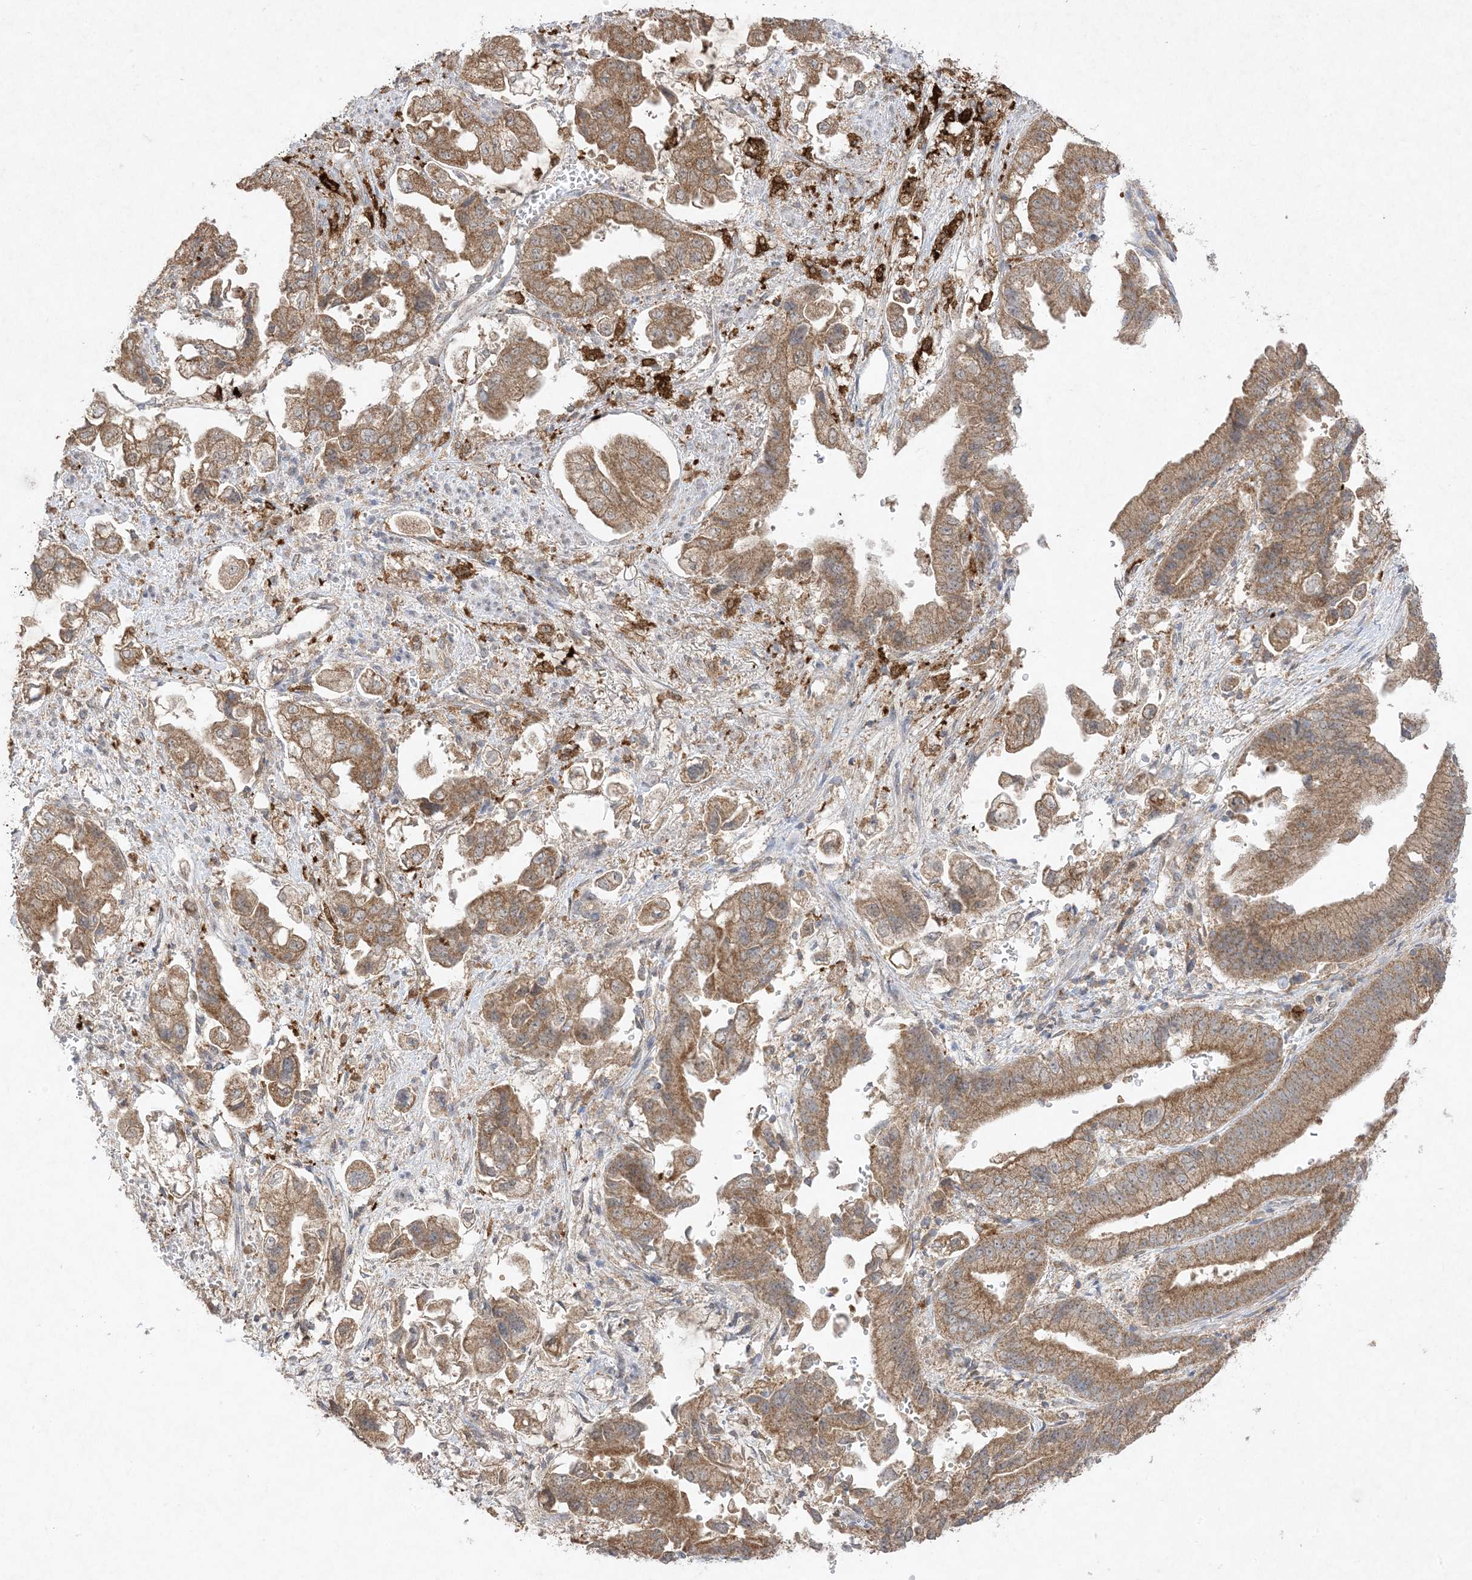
{"staining": {"intensity": "moderate", "quantity": ">75%", "location": "cytoplasmic/membranous"}, "tissue": "stomach cancer", "cell_type": "Tumor cells", "image_type": "cancer", "snomed": [{"axis": "morphology", "description": "Adenocarcinoma, NOS"}, {"axis": "topography", "description": "Stomach"}], "caption": "Stomach cancer stained with a brown dye reveals moderate cytoplasmic/membranous positive staining in about >75% of tumor cells.", "gene": "UBE2C", "patient": {"sex": "male", "age": 62}}